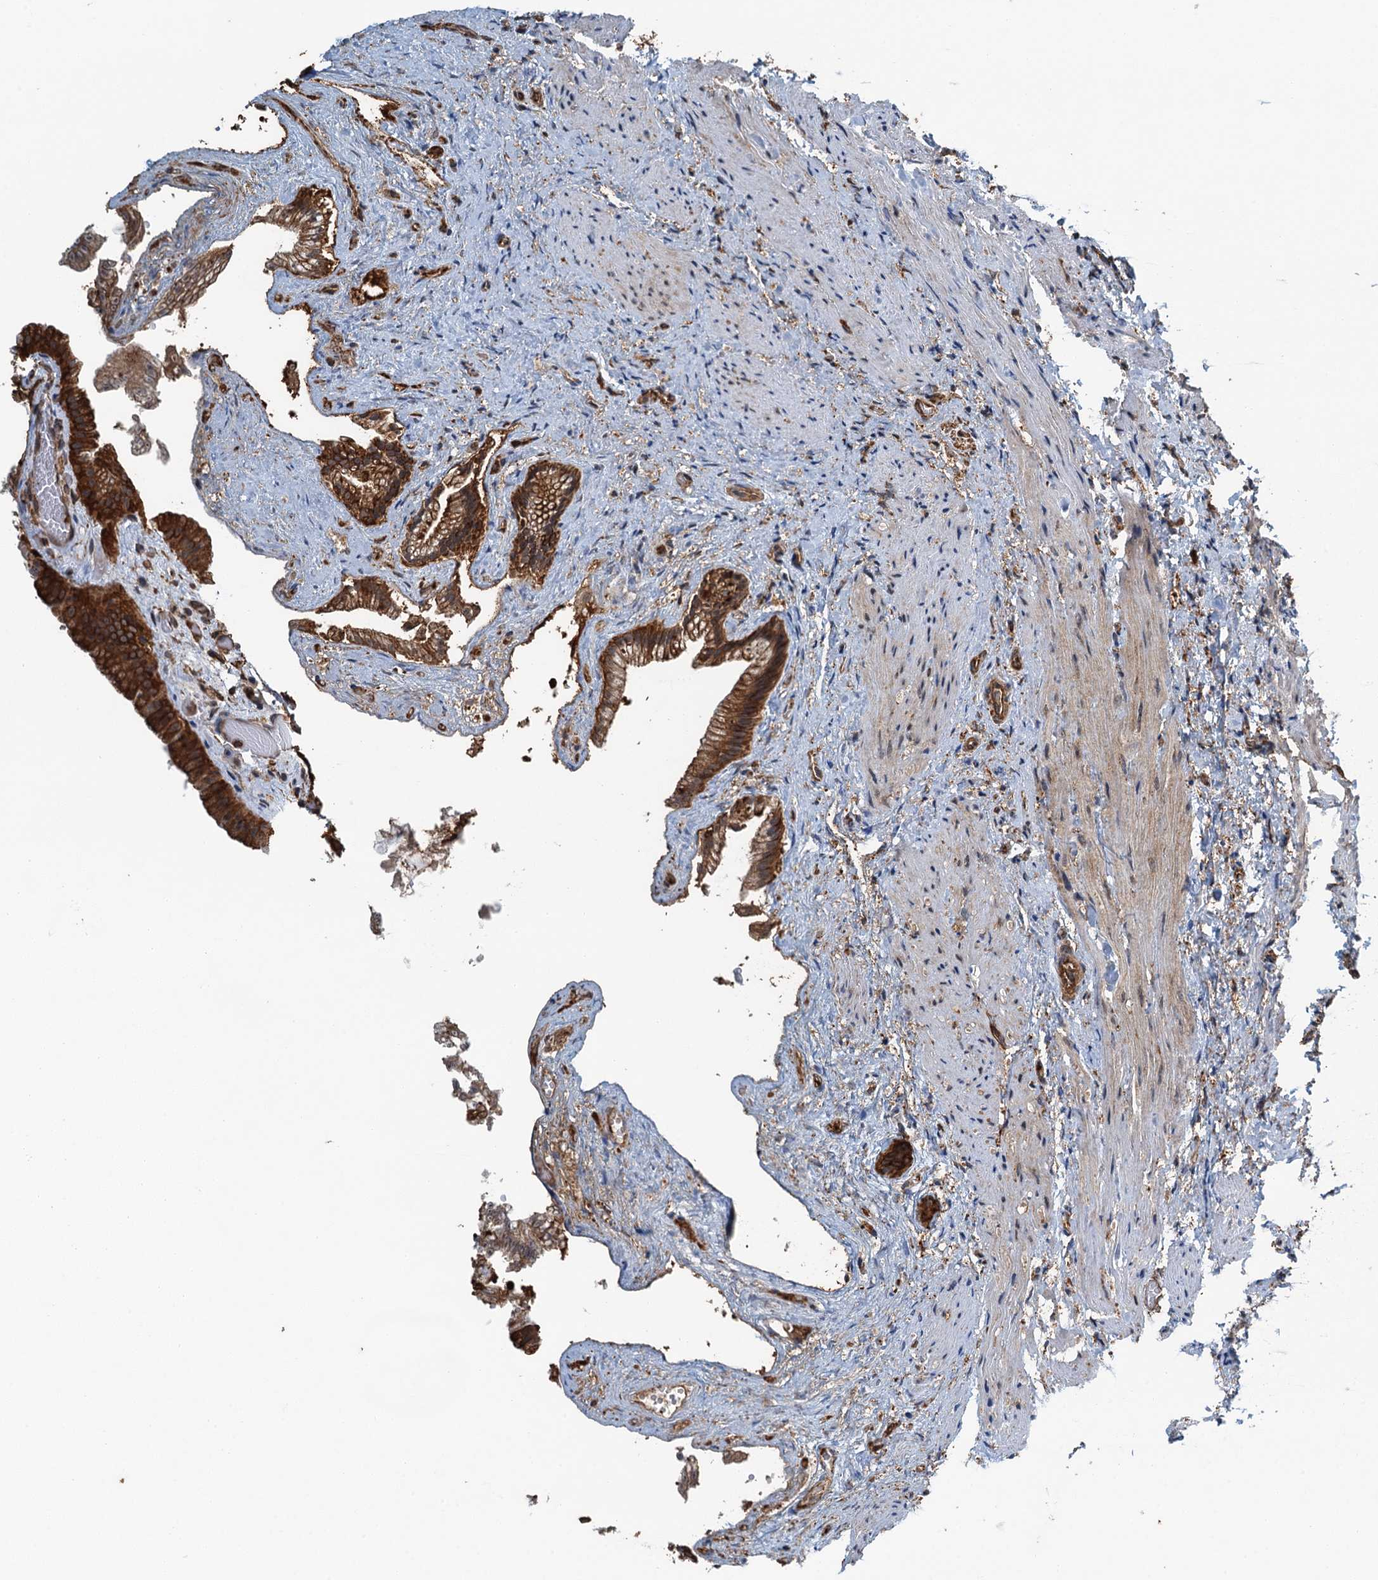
{"staining": {"intensity": "strong", "quantity": ">75%", "location": "cytoplasmic/membranous"}, "tissue": "gallbladder", "cell_type": "Glandular cells", "image_type": "normal", "snomed": [{"axis": "morphology", "description": "Normal tissue, NOS"}, {"axis": "morphology", "description": "Inflammation, NOS"}, {"axis": "topography", "description": "Gallbladder"}], "caption": "IHC of benign human gallbladder exhibits high levels of strong cytoplasmic/membranous expression in about >75% of glandular cells.", "gene": "WHAMM", "patient": {"sex": "male", "age": 51}}